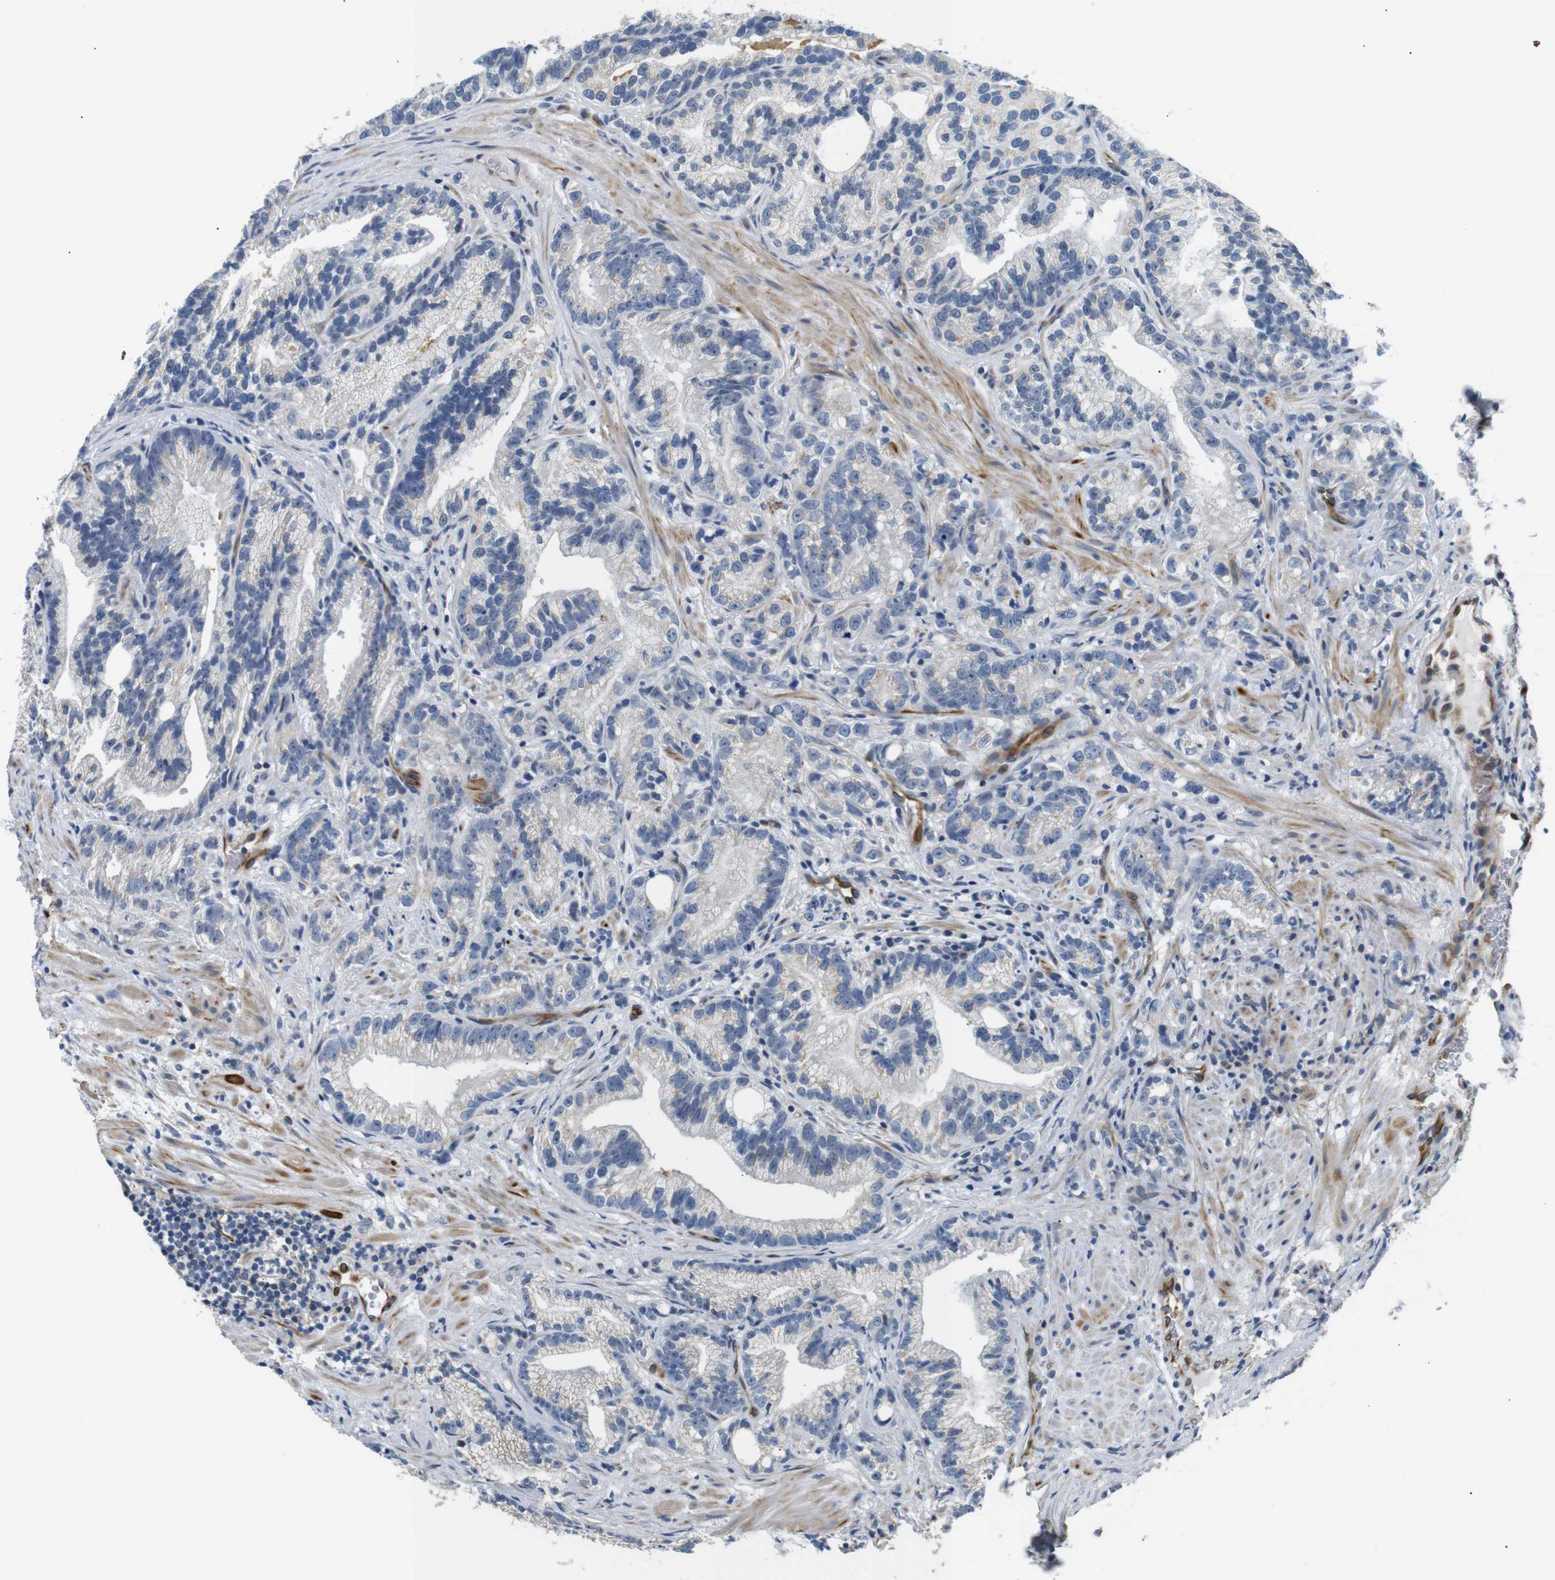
{"staining": {"intensity": "negative", "quantity": "none", "location": "none"}, "tissue": "prostate cancer", "cell_type": "Tumor cells", "image_type": "cancer", "snomed": [{"axis": "morphology", "description": "Adenocarcinoma, Low grade"}, {"axis": "topography", "description": "Prostate"}], "caption": "Immunohistochemistry (IHC) micrograph of prostate cancer (low-grade adenocarcinoma) stained for a protein (brown), which shows no positivity in tumor cells. (DAB (3,3'-diaminobenzidine) IHC with hematoxylin counter stain).", "gene": "TAFA1", "patient": {"sex": "male", "age": 89}}